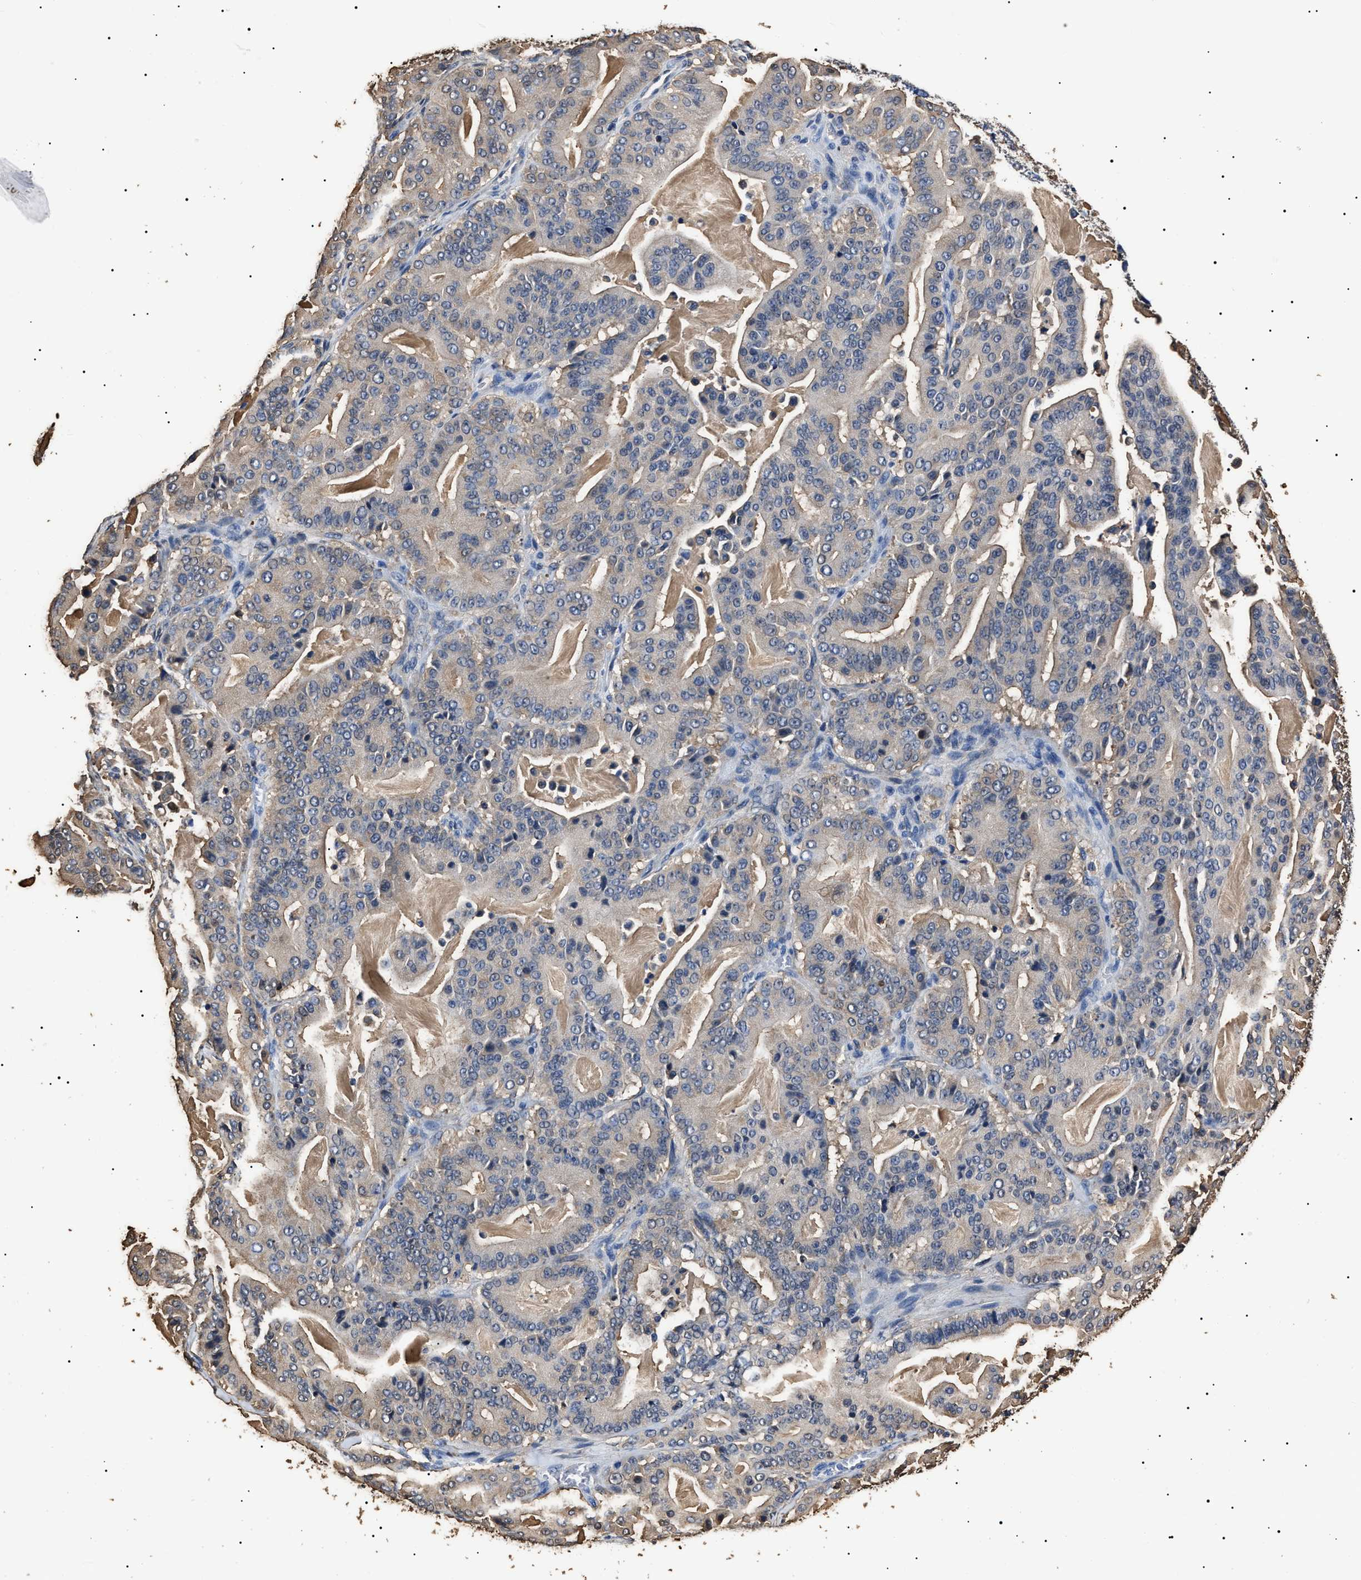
{"staining": {"intensity": "weak", "quantity": "<25%", "location": "cytoplasmic/membranous"}, "tissue": "pancreatic cancer", "cell_type": "Tumor cells", "image_type": "cancer", "snomed": [{"axis": "morphology", "description": "Adenocarcinoma, NOS"}, {"axis": "topography", "description": "Pancreas"}], "caption": "The immunohistochemistry (IHC) photomicrograph has no significant staining in tumor cells of adenocarcinoma (pancreatic) tissue.", "gene": "ALDH1A1", "patient": {"sex": "male", "age": 63}}